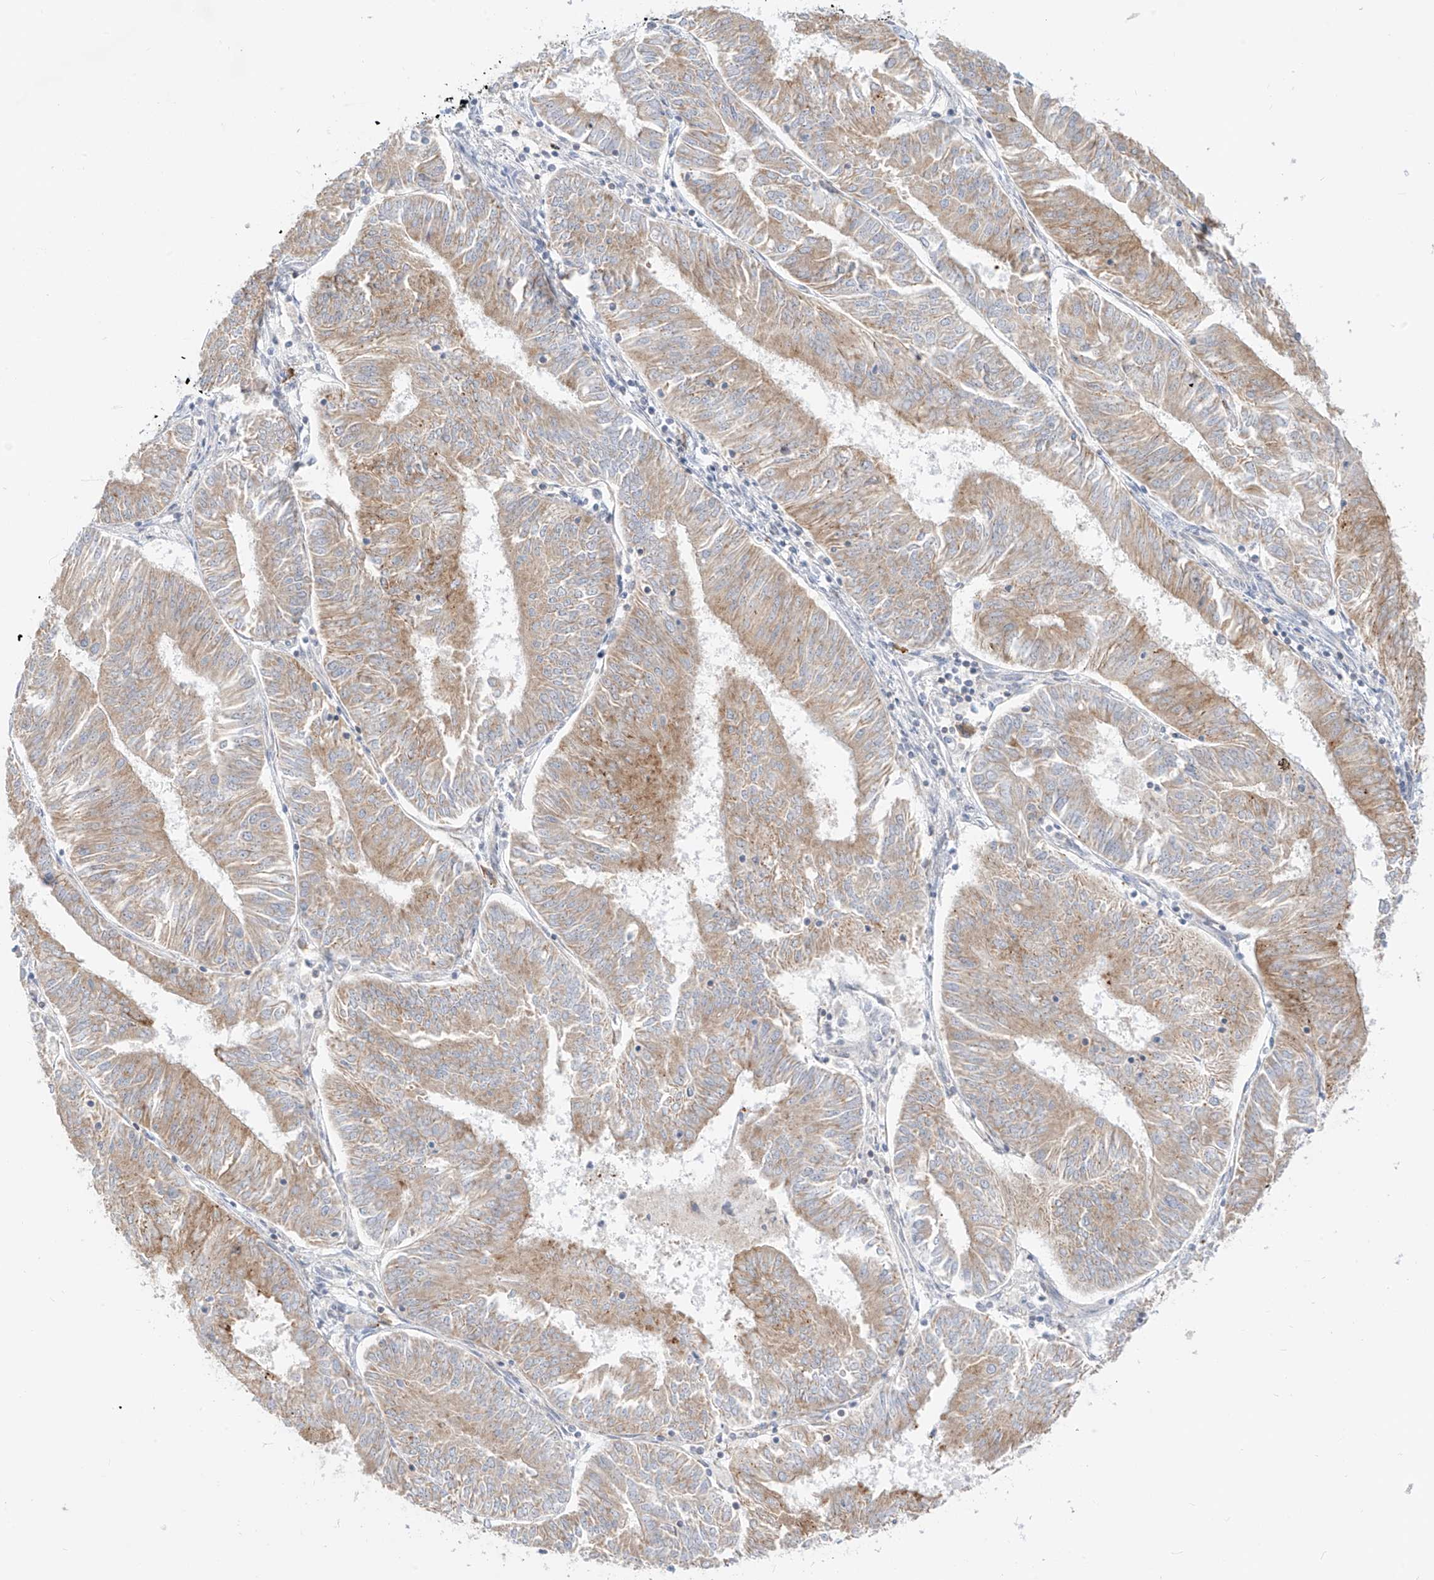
{"staining": {"intensity": "moderate", "quantity": "25%-75%", "location": "cytoplasmic/membranous"}, "tissue": "endometrial cancer", "cell_type": "Tumor cells", "image_type": "cancer", "snomed": [{"axis": "morphology", "description": "Adenocarcinoma, NOS"}, {"axis": "topography", "description": "Endometrium"}], "caption": "Adenocarcinoma (endometrial) tissue exhibits moderate cytoplasmic/membranous expression in about 25%-75% of tumor cells (IHC, brightfield microscopy, high magnification).", "gene": "SYTL3", "patient": {"sex": "female", "age": 58}}